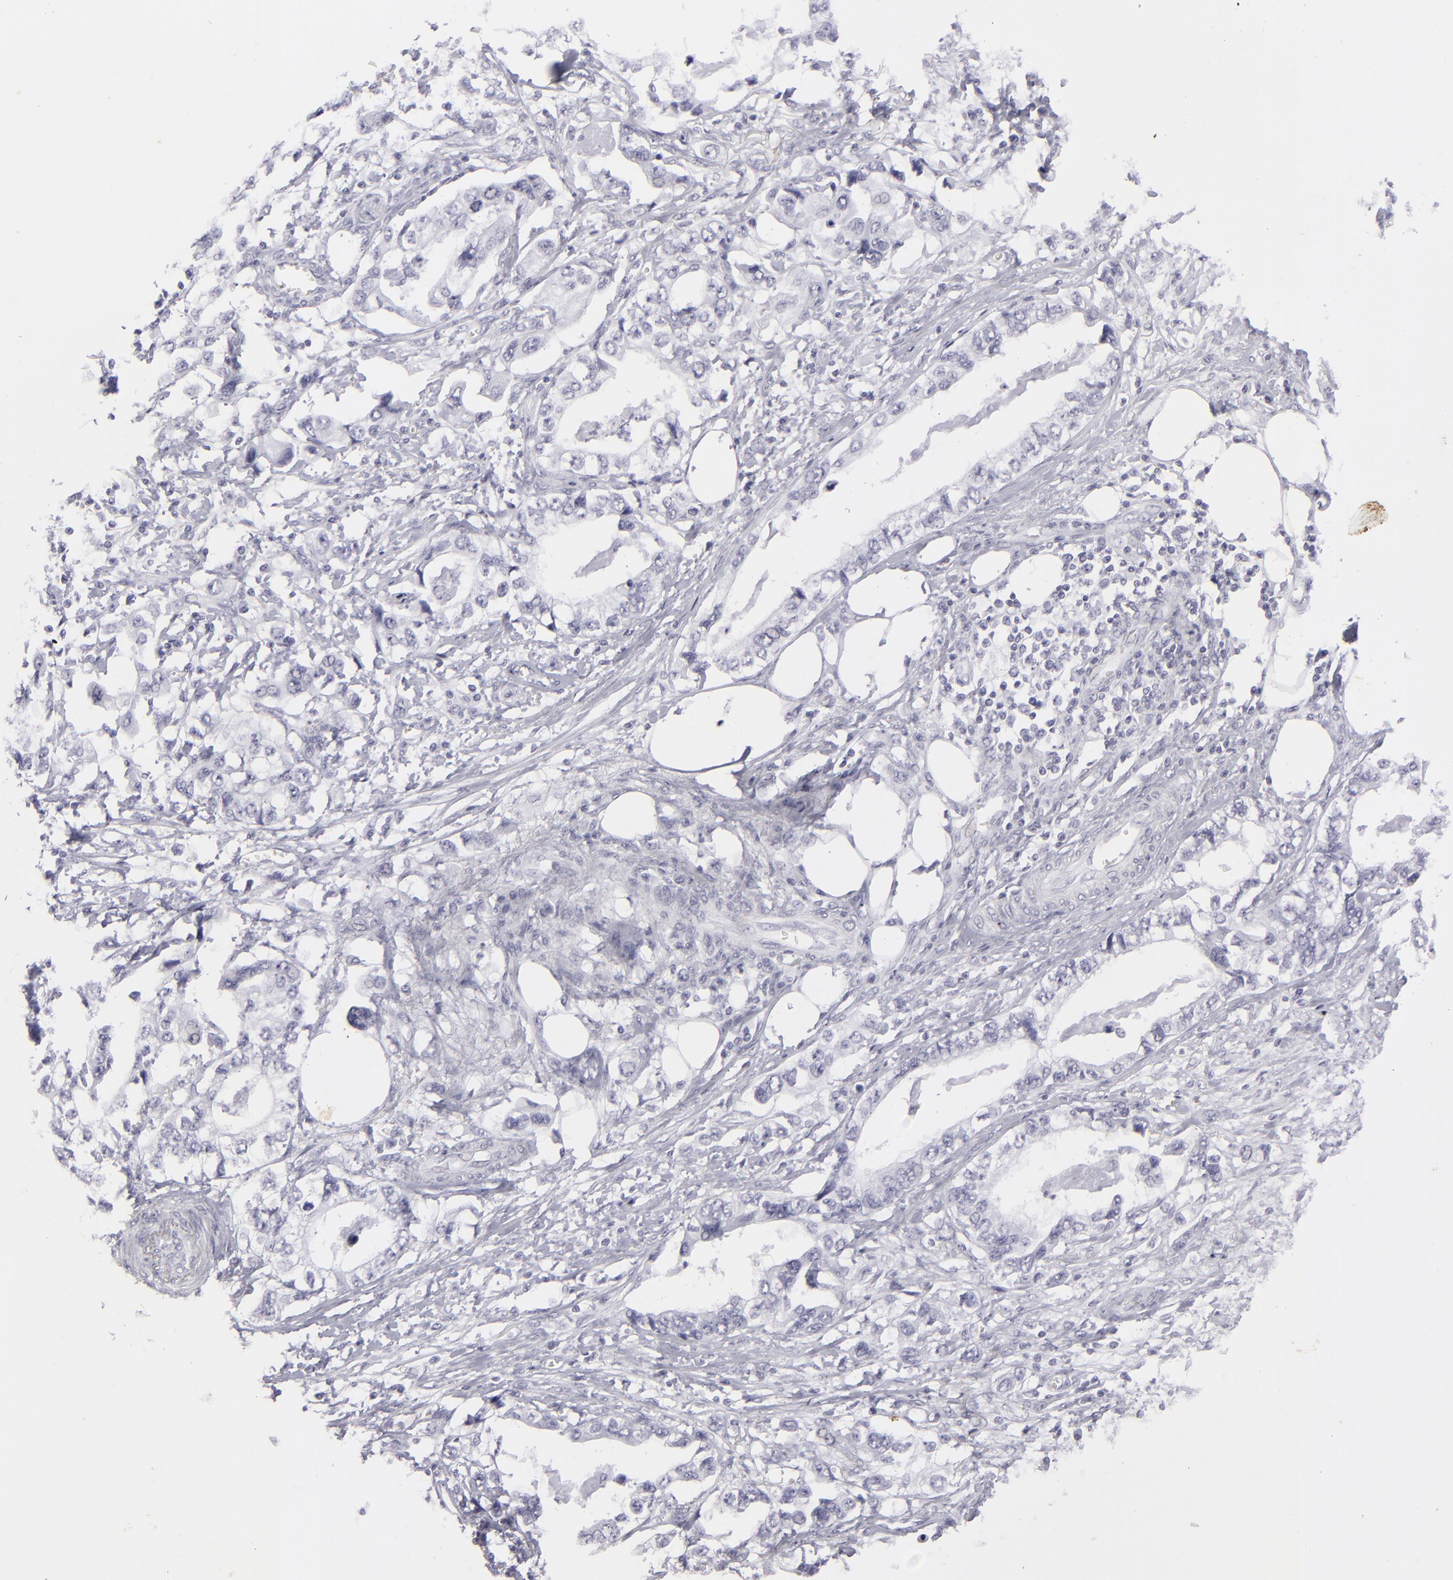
{"staining": {"intensity": "negative", "quantity": "none", "location": "none"}, "tissue": "stomach cancer", "cell_type": "Tumor cells", "image_type": "cancer", "snomed": [{"axis": "morphology", "description": "Adenocarcinoma, NOS"}, {"axis": "topography", "description": "Pancreas"}, {"axis": "topography", "description": "Stomach, upper"}], "caption": "High power microscopy histopathology image of an immunohistochemistry photomicrograph of adenocarcinoma (stomach), revealing no significant expression in tumor cells.", "gene": "KRT1", "patient": {"sex": "male", "age": 77}}